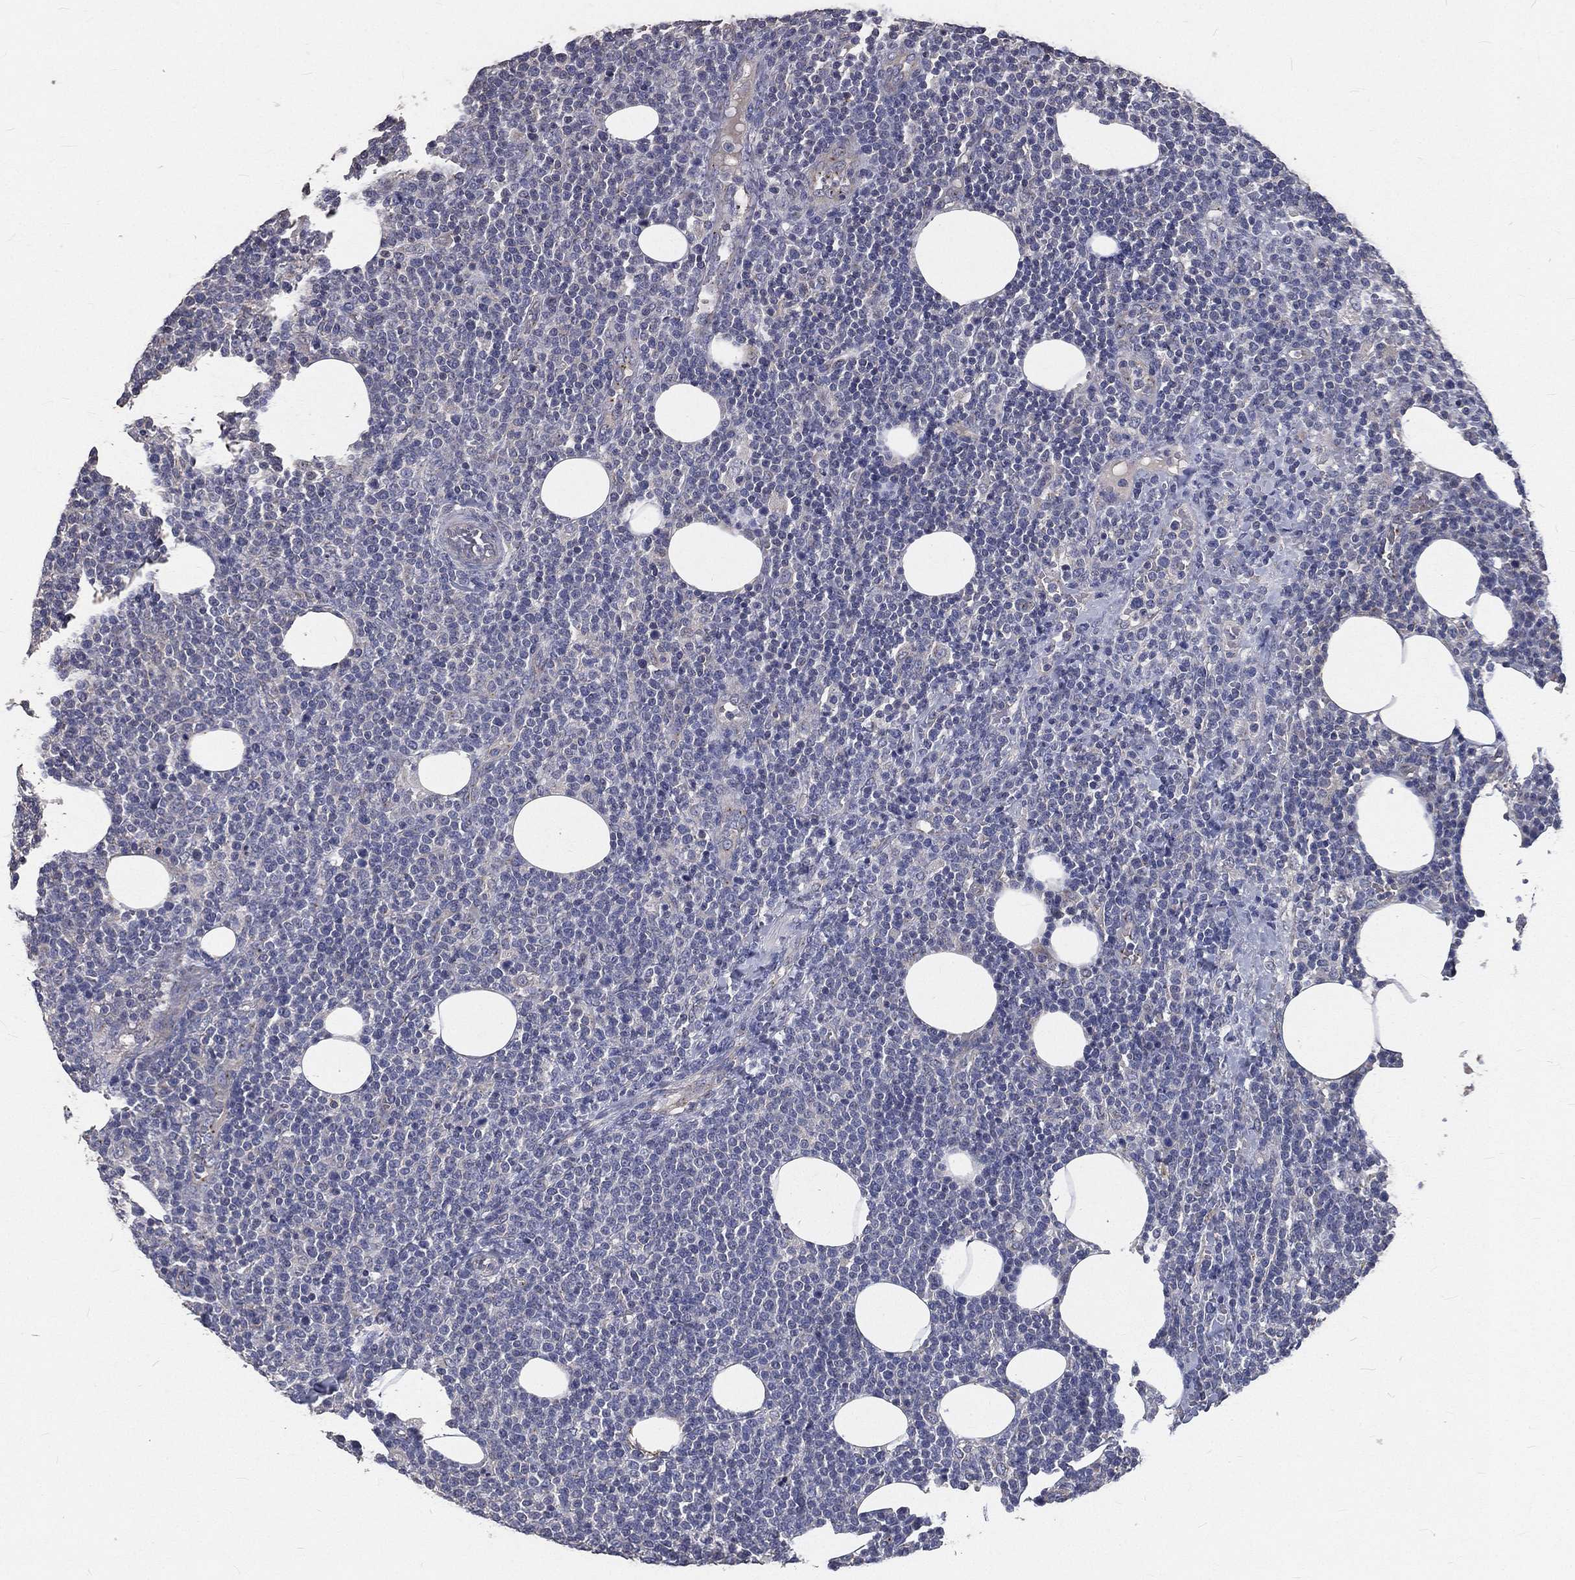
{"staining": {"intensity": "negative", "quantity": "none", "location": "none"}, "tissue": "lymphoma", "cell_type": "Tumor cells", "image_type": "cancer", "snomed": [{"axis": "morphology", "description": "Malignant lymphoma, non-Hodgkin's type, High grade"}, {"axis": "topography", "description": "Lymph node"}], "caption": "This is an immunohistochemistry micrograph of malignant lymphoma, non-Hodgkin's type (high-grade). There is no staining in tumor cells.", "gene": "CROCC", "patient": {"sex": "male", "age": 61}}